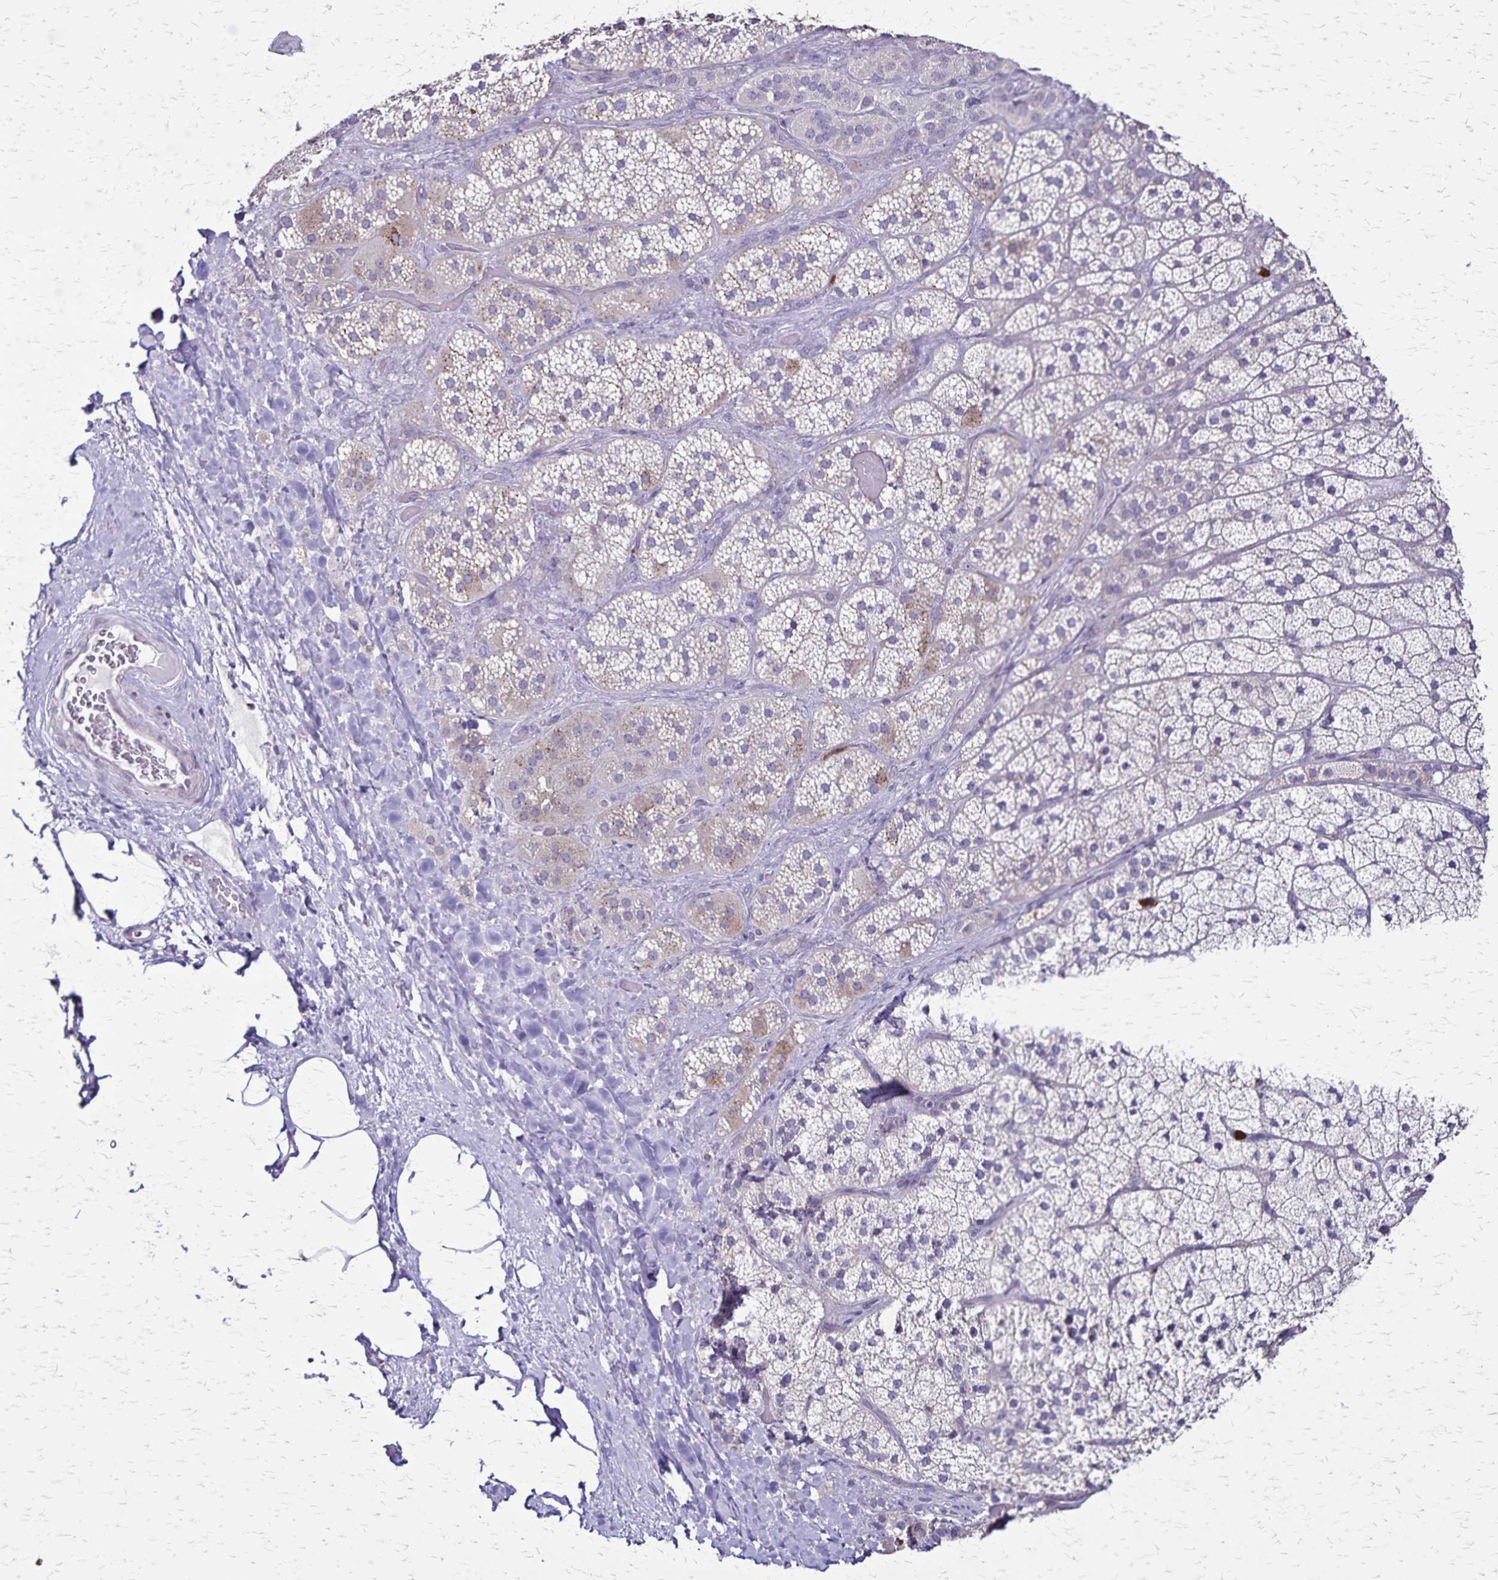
{"staining": {"intensity": "weak", "quantity": "<25%", "location": "cytoplasmic/membranous"}, "tissue": "adrenal gland", "cell_type": "Glandular cells", "image_type": "normal", "snomed": [{"axis": "morphology", "description": "Normal tissue, NOS"}, {"axis": "topography", "description": "Adrenal gland"}], "caption": "There is no significant staining in glandular cells of adrenal gland. (DAB immunohistochemistry (IHC) visualized using brightfield microscopy, high magnification).", "gene": "ULBP3", "patient": {"sex": "male", "age": 57}}